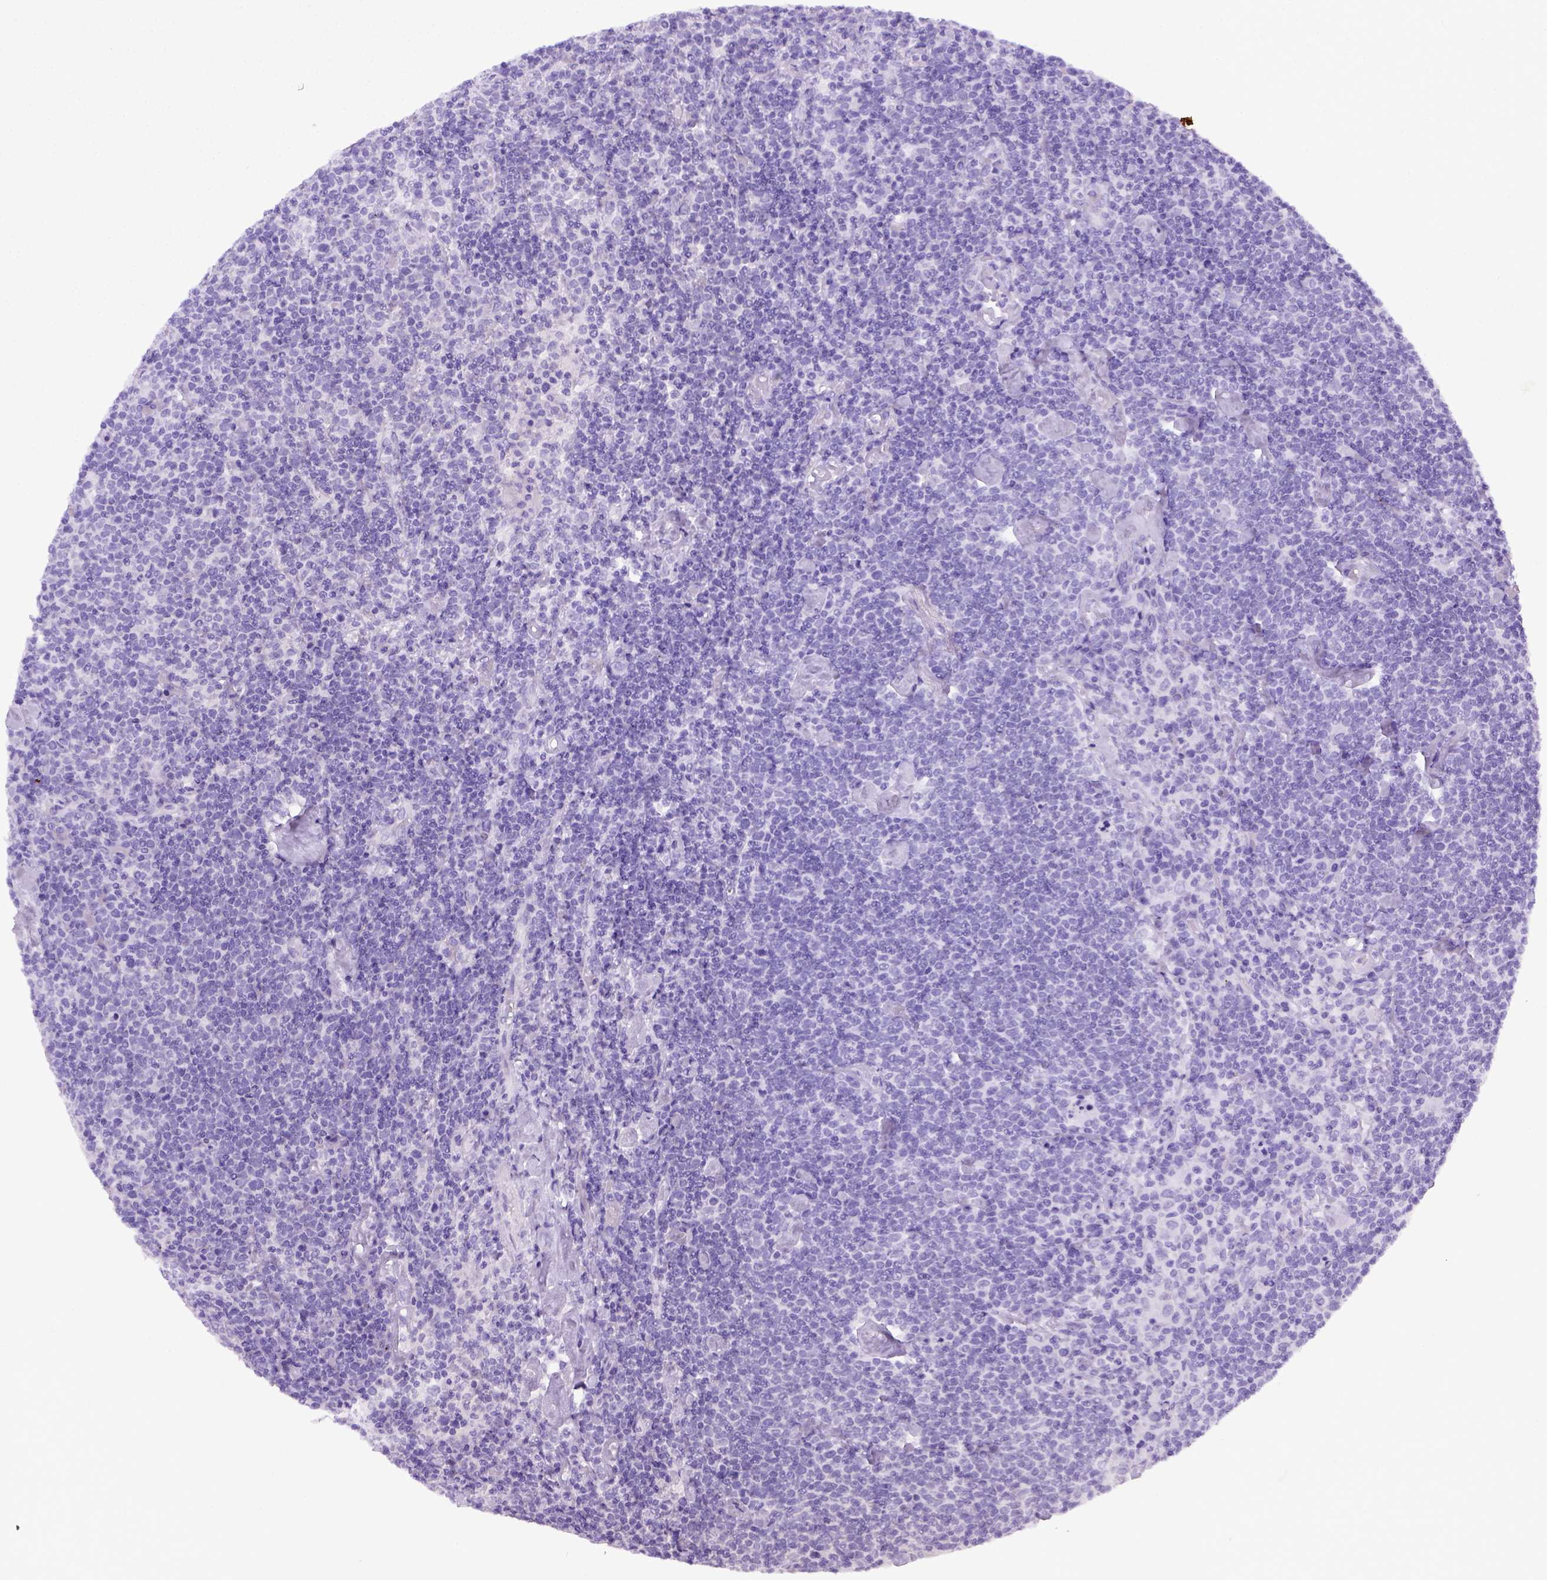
{"staining": {"intensity": "negative", "quantity": "none", "location": "none"}, "tissue": "lymphoma", "cell_type": "Tumor cells", "image_type": "cancer", "snomed": [{"axis": "morphology", "description": "Malignant lymphoma, non-Hodgkin's type, High grade"}, {"axis": "topography", "description": "Lymph node"}], "caption": "This is an IHC micrograph of human lymphoma. There is no staining in tumor cells.", "gene": "ITIH4", "patient": {"sex": "male", "age": 61}}